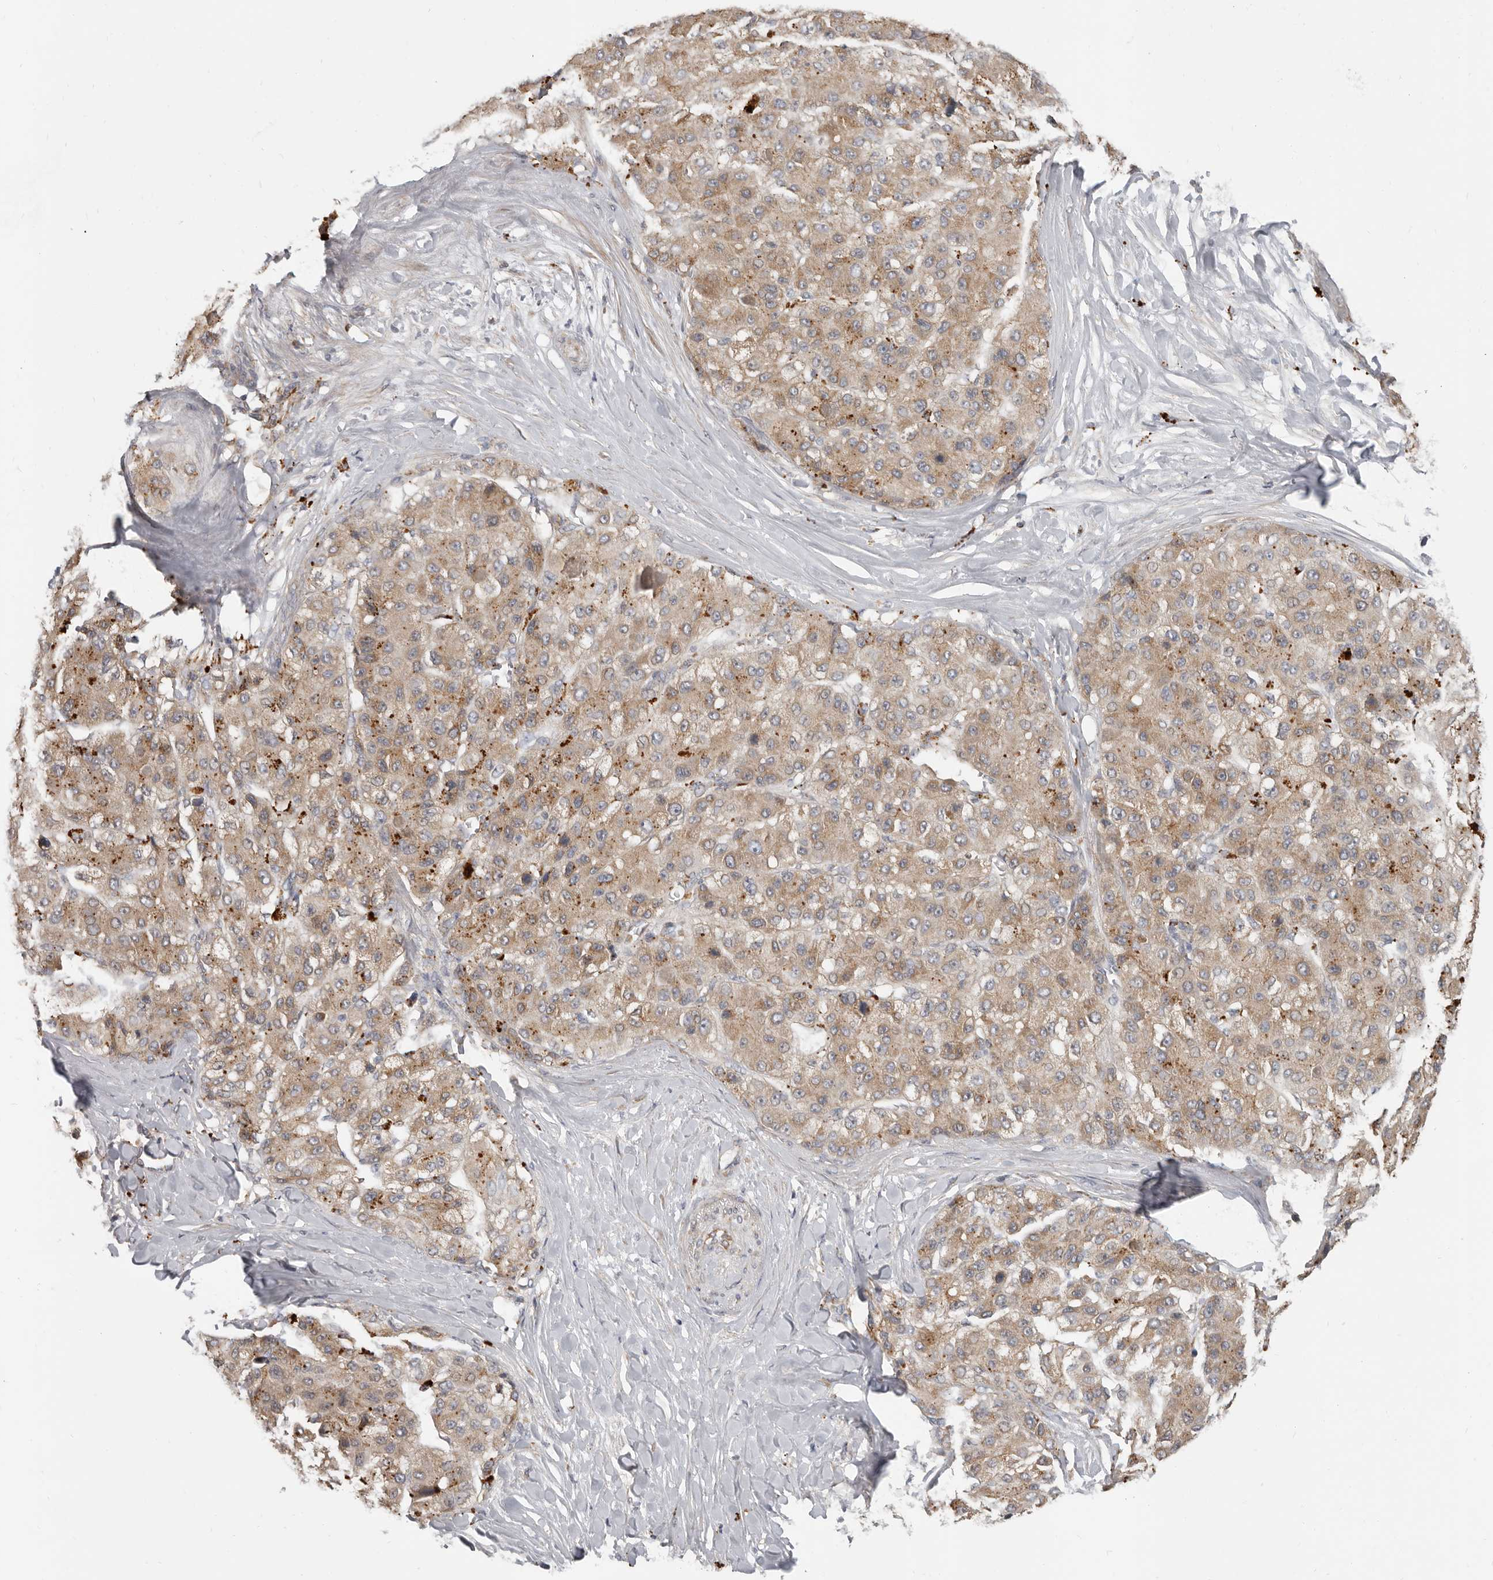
{"staining": {"intensity": "moderate", "quantity": ">75%", "location": "cytoplasmic/membranous"}, "tissue": "liver cancer", "cell_type": "Tumor cells", "image_type": "cancer", "snomed": [{"axis": "morphology", "description": "Carcinoma, Hepatocellular, NOS"}, {"axis": "topography", "description": "Liver"}], "caption": "An immunohistochemistry micrograph of neoplastic tissue is shown. Protein staining in brown shows moderate cytoplasmic/membranous positivity in liver hepatocellular carcinoma within tumor cells. The staining was performed using DAB (3,3'-diaminobenzidine), with brown indicating positive protein expression. Nuclei are stained blue with hematoxylin.", "gene": "UNK", "patient": {"sex": "male", "age": 80}}